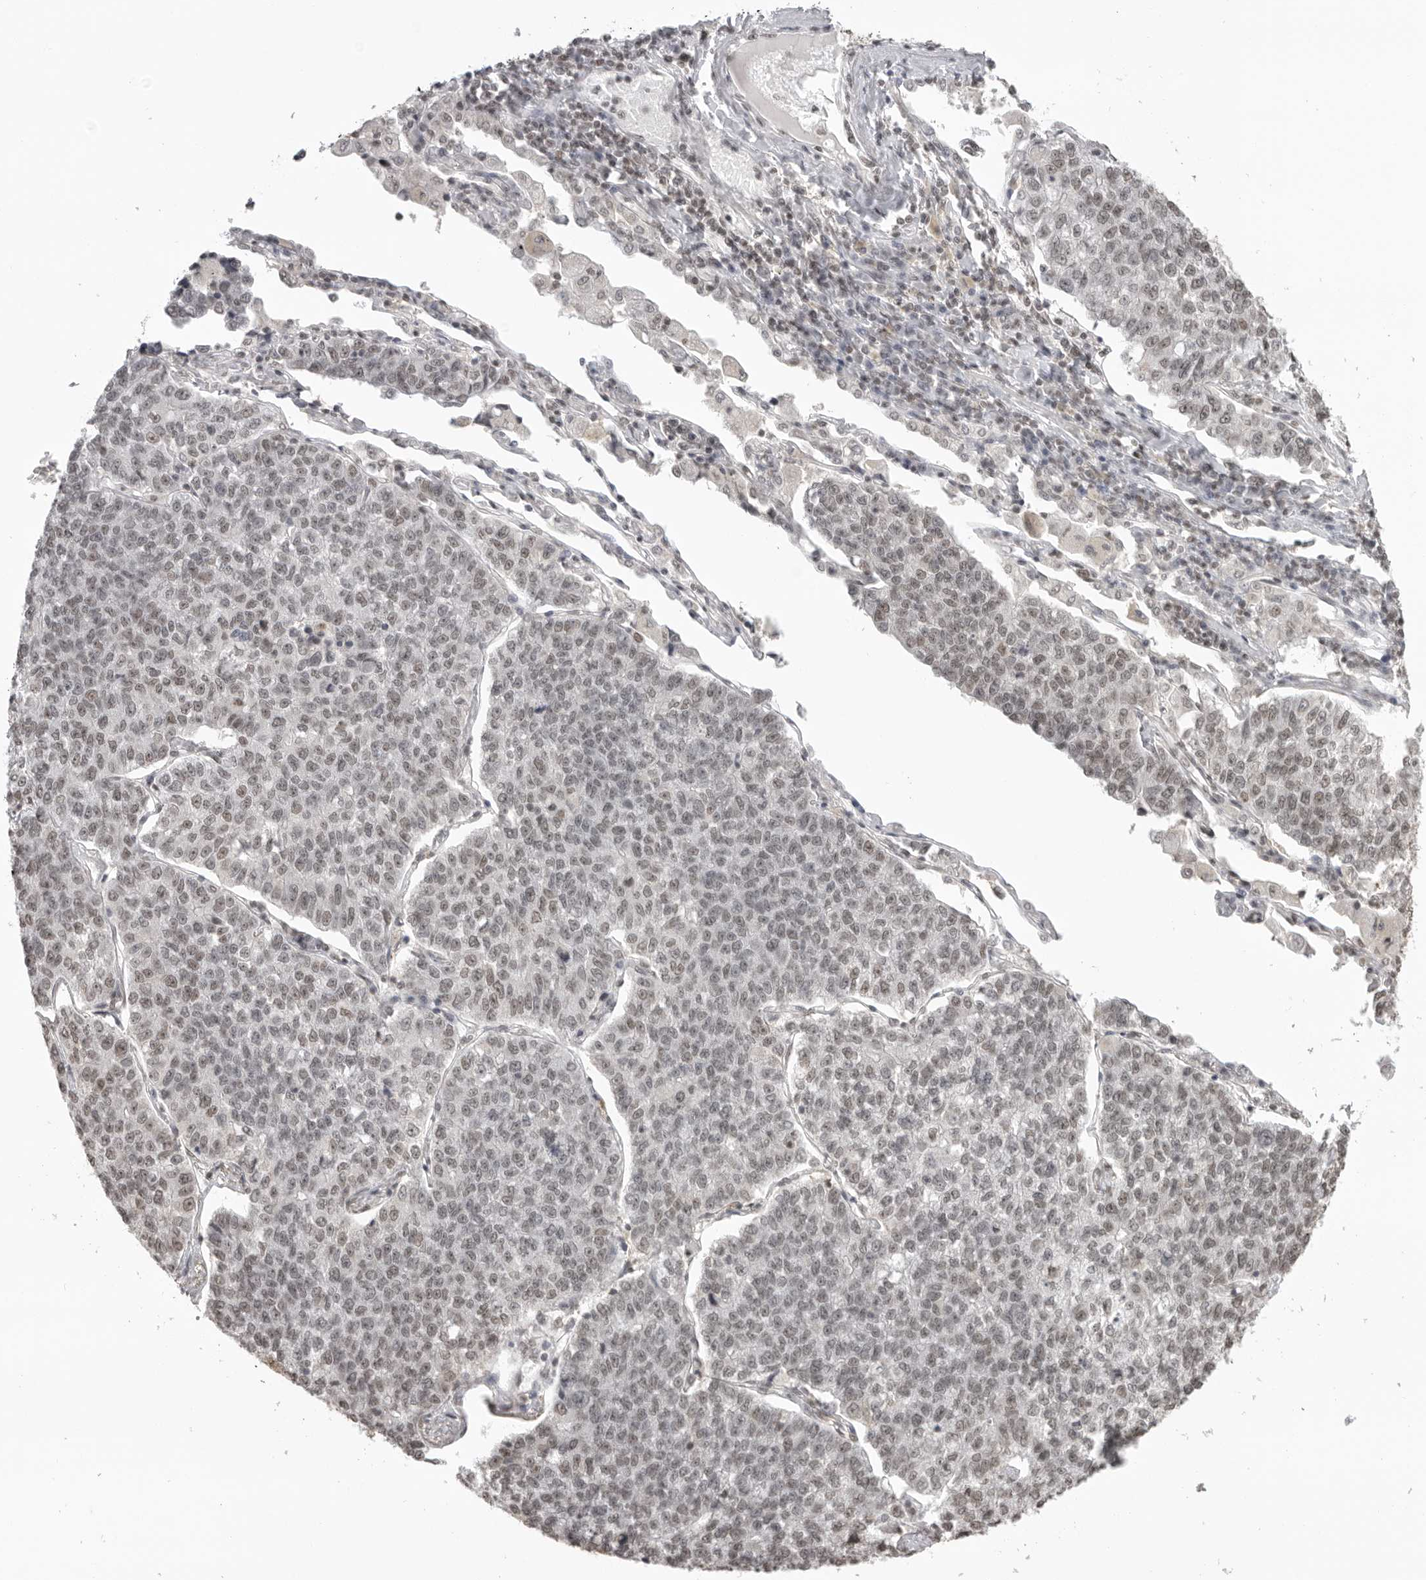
{"staining": {"intensity": "weak", "quantity": ">75%", "location": "nuclear"}, "tissue": "lung cancer", "cell_type": "Tumor cells", "image_type": "cancer", "snomed": [{"axis": "morphology", "description": "Adenocarcinoma, NOS"}, {"axis": "topography", "description": "Lung"}], "caption": "High-power microscopy captured an immunohistochemistry image of lung cancer (adenocarcinoma), revealing weak nuclear expression in about >75% of tumor cells.", "gene": "RPA2", "patient": {"sex": "male", "age": 49}}